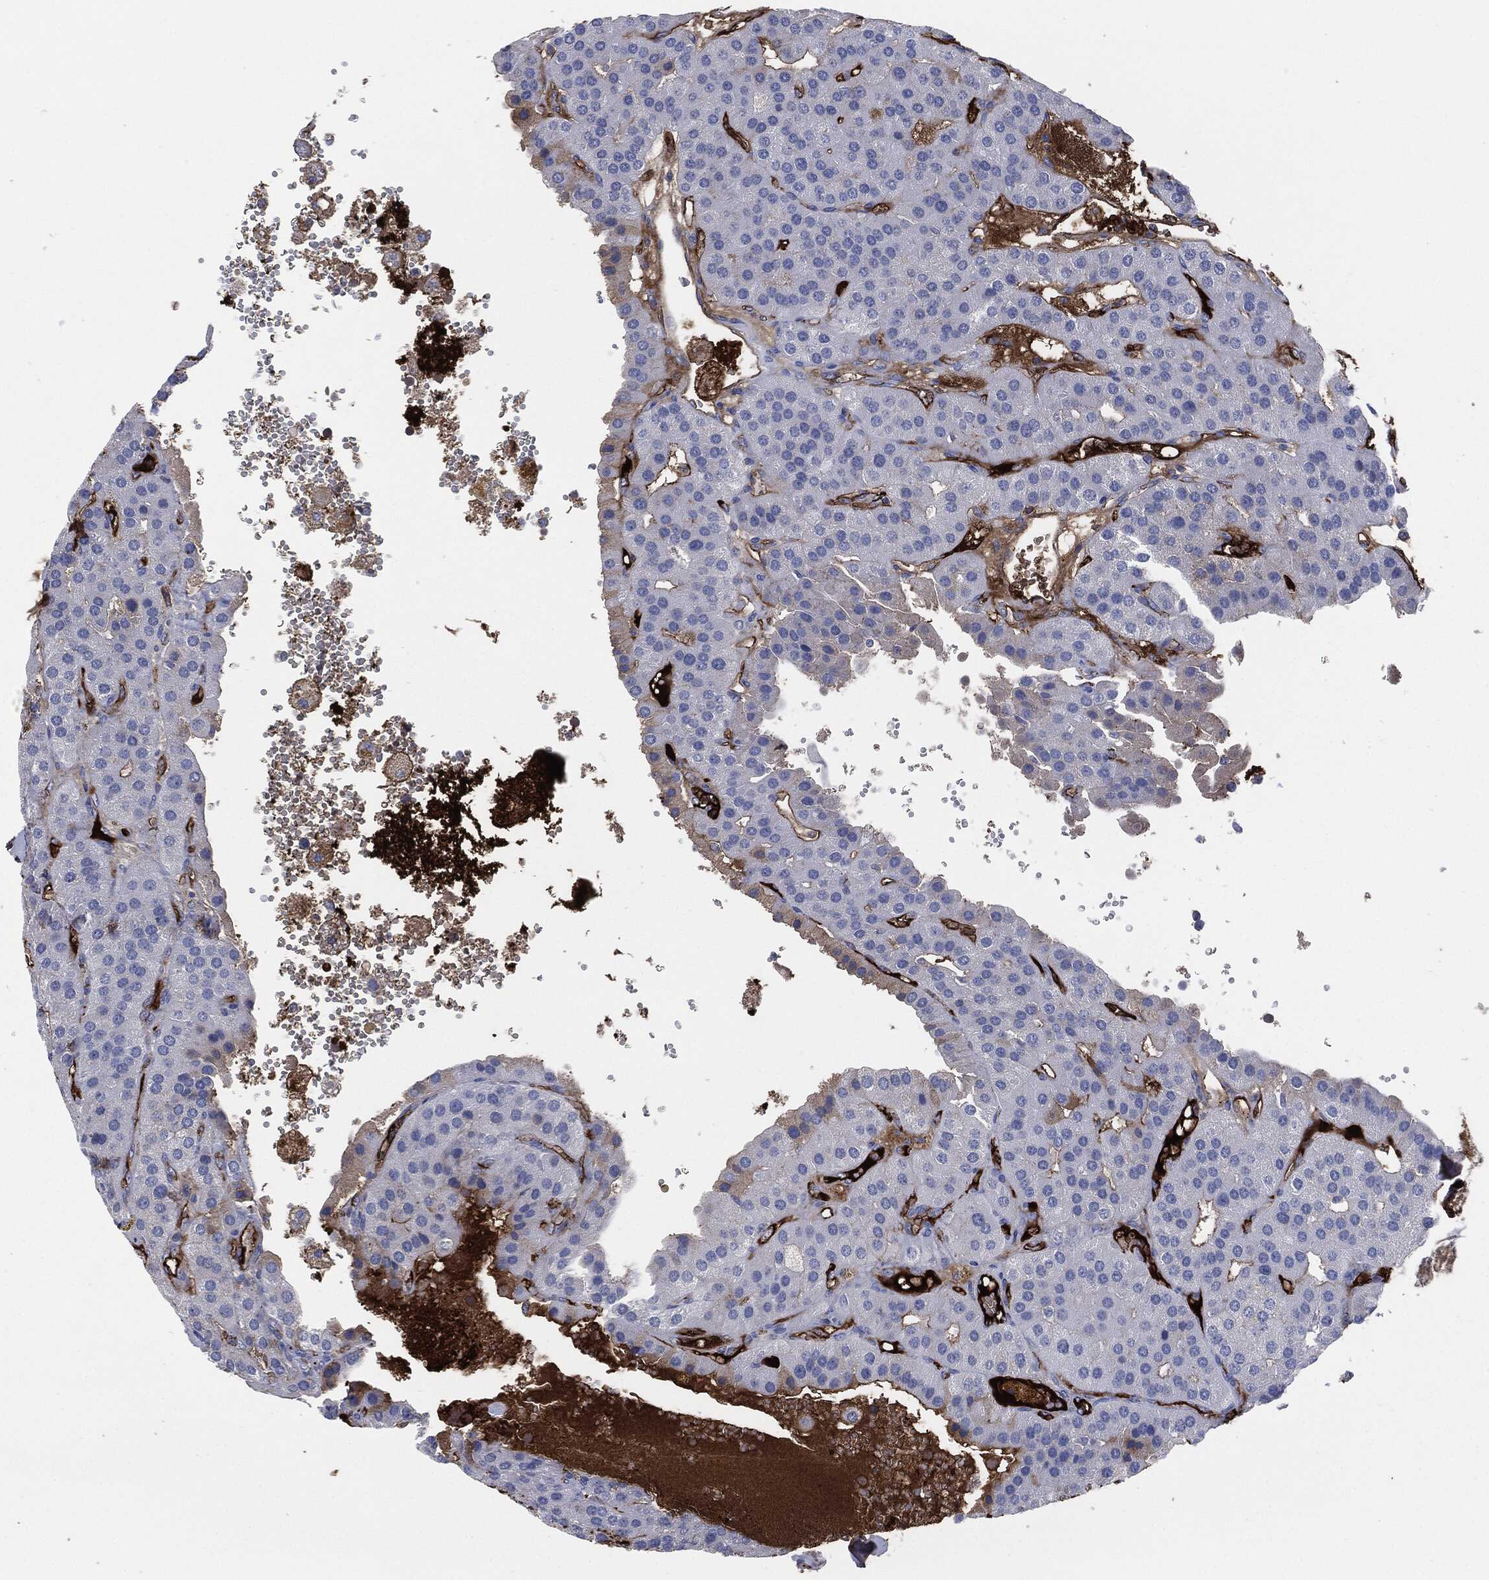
{"staining": {"intensity": "weak", "quantity": "<25%", "location": "cytoplasmic/membranous"}, "tissue": "parathyroid gland", "cell_type": "Glandular cells", "image_type": "normal", "snomed": [{"axis": "morphology", "description": "Normal tissue, NOS"}, {"axis": "morphology", "description": "Adenoma, NOS"}, {"axis": "topography", "description": "Parathyroid gland"}], "caption": "This is an IHC photomicrograph of unremarkable parathyroid gland. There is no positivity in glandular cells.", "gene": "APOB", "patient": {"sex": "female", "age": 86}}